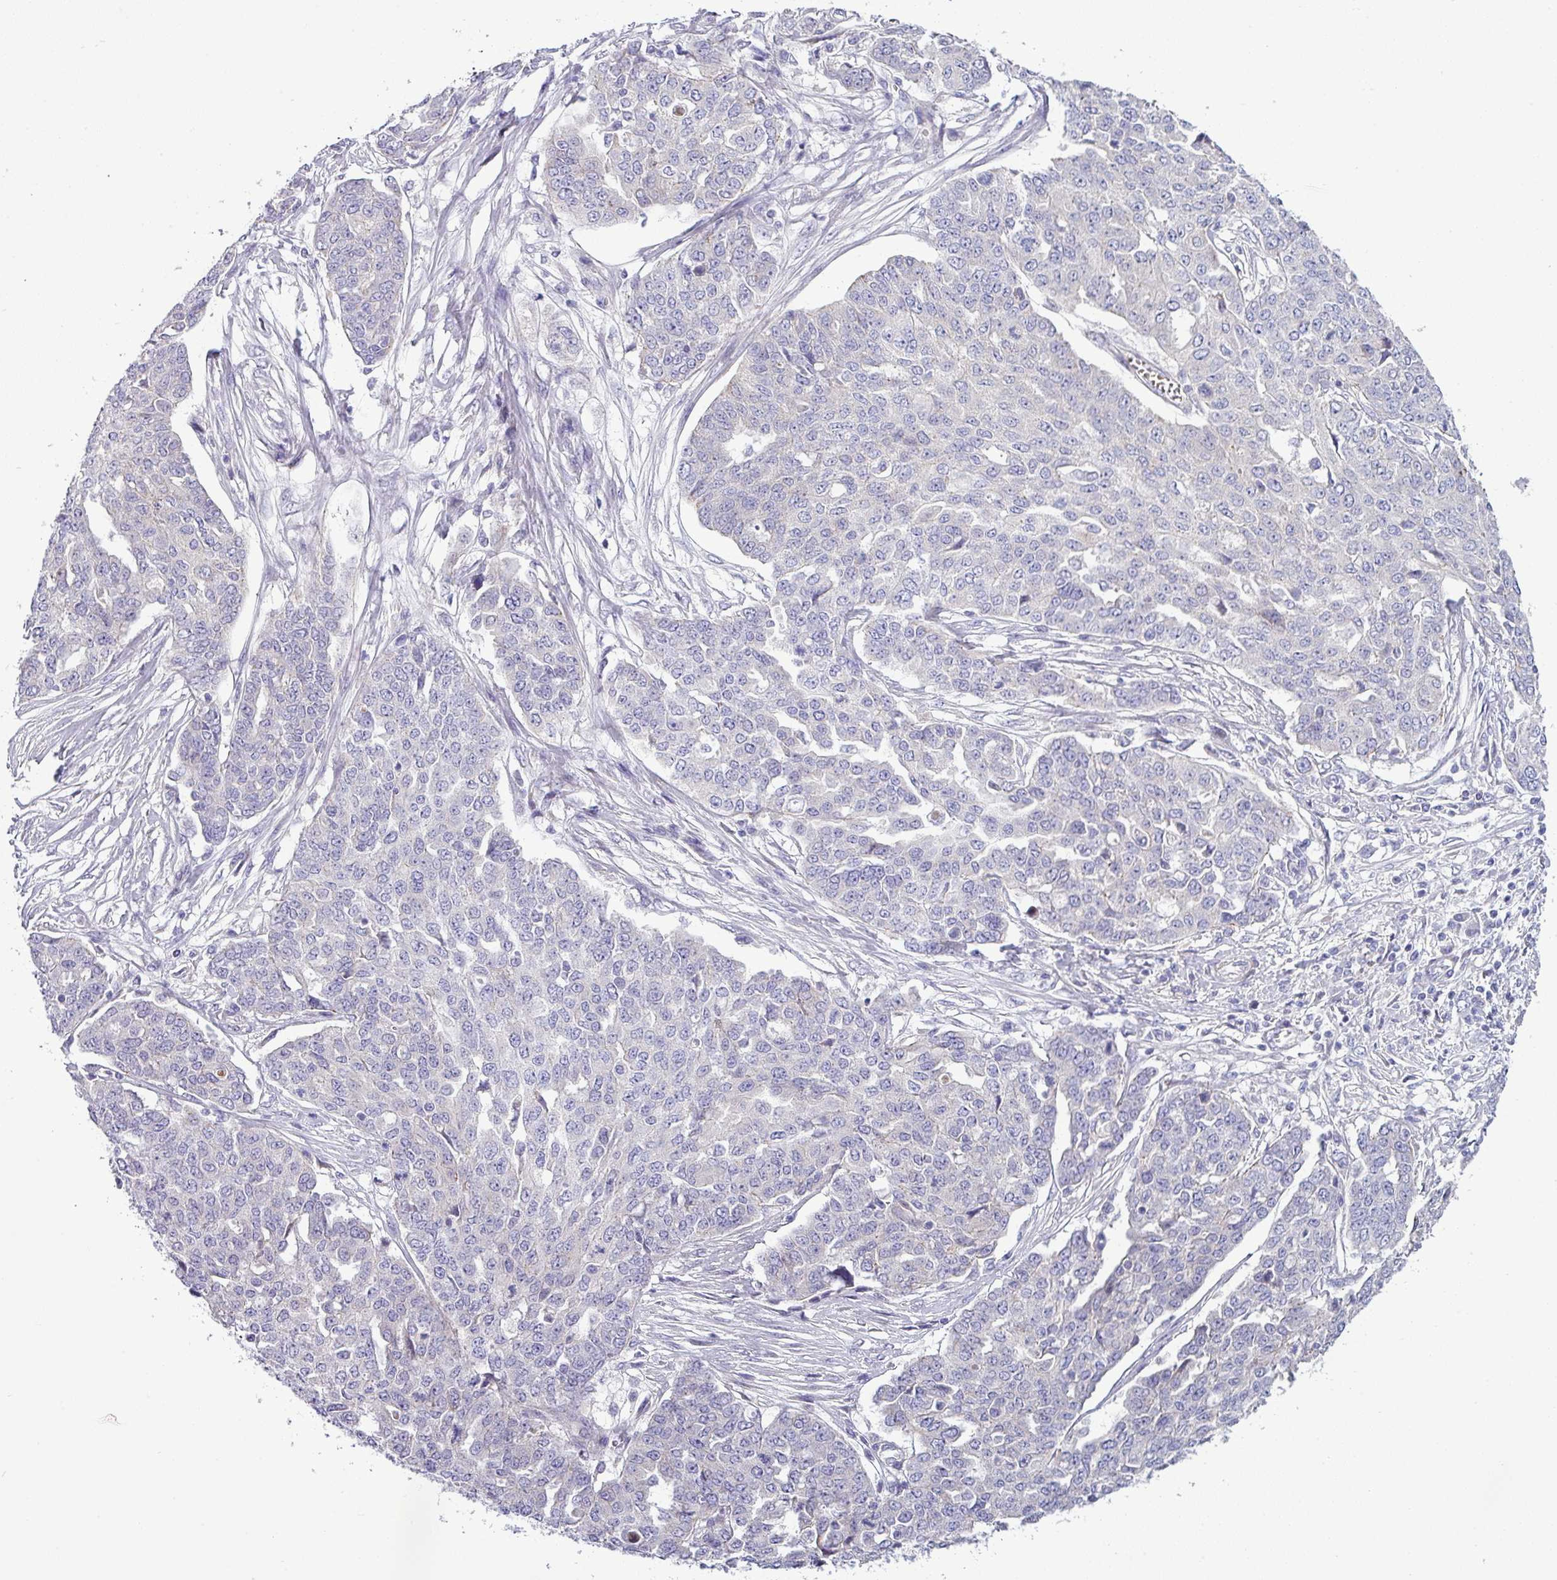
{"staining": {"intensity": "negative", "quantity": "none", "location": "none"}, "tissue": "ovarian cancer", "cell_type": "Tumor cells", "image_type": "cancer", "snomed": [{"axis": "morphology", "description": "Cystadenocarcinoma, serous, NOS"}, {"axis": "topography", "description": "Soft tissue"}, {"axis": "topography", "description": "Ovary"}], "caption": "A histopathology image of human ovarian serous cystadenocarcinoma is negative for staining in tumor cells.", "gene": "ACAP3", "patient": {"sex": "female", "age": 57}}